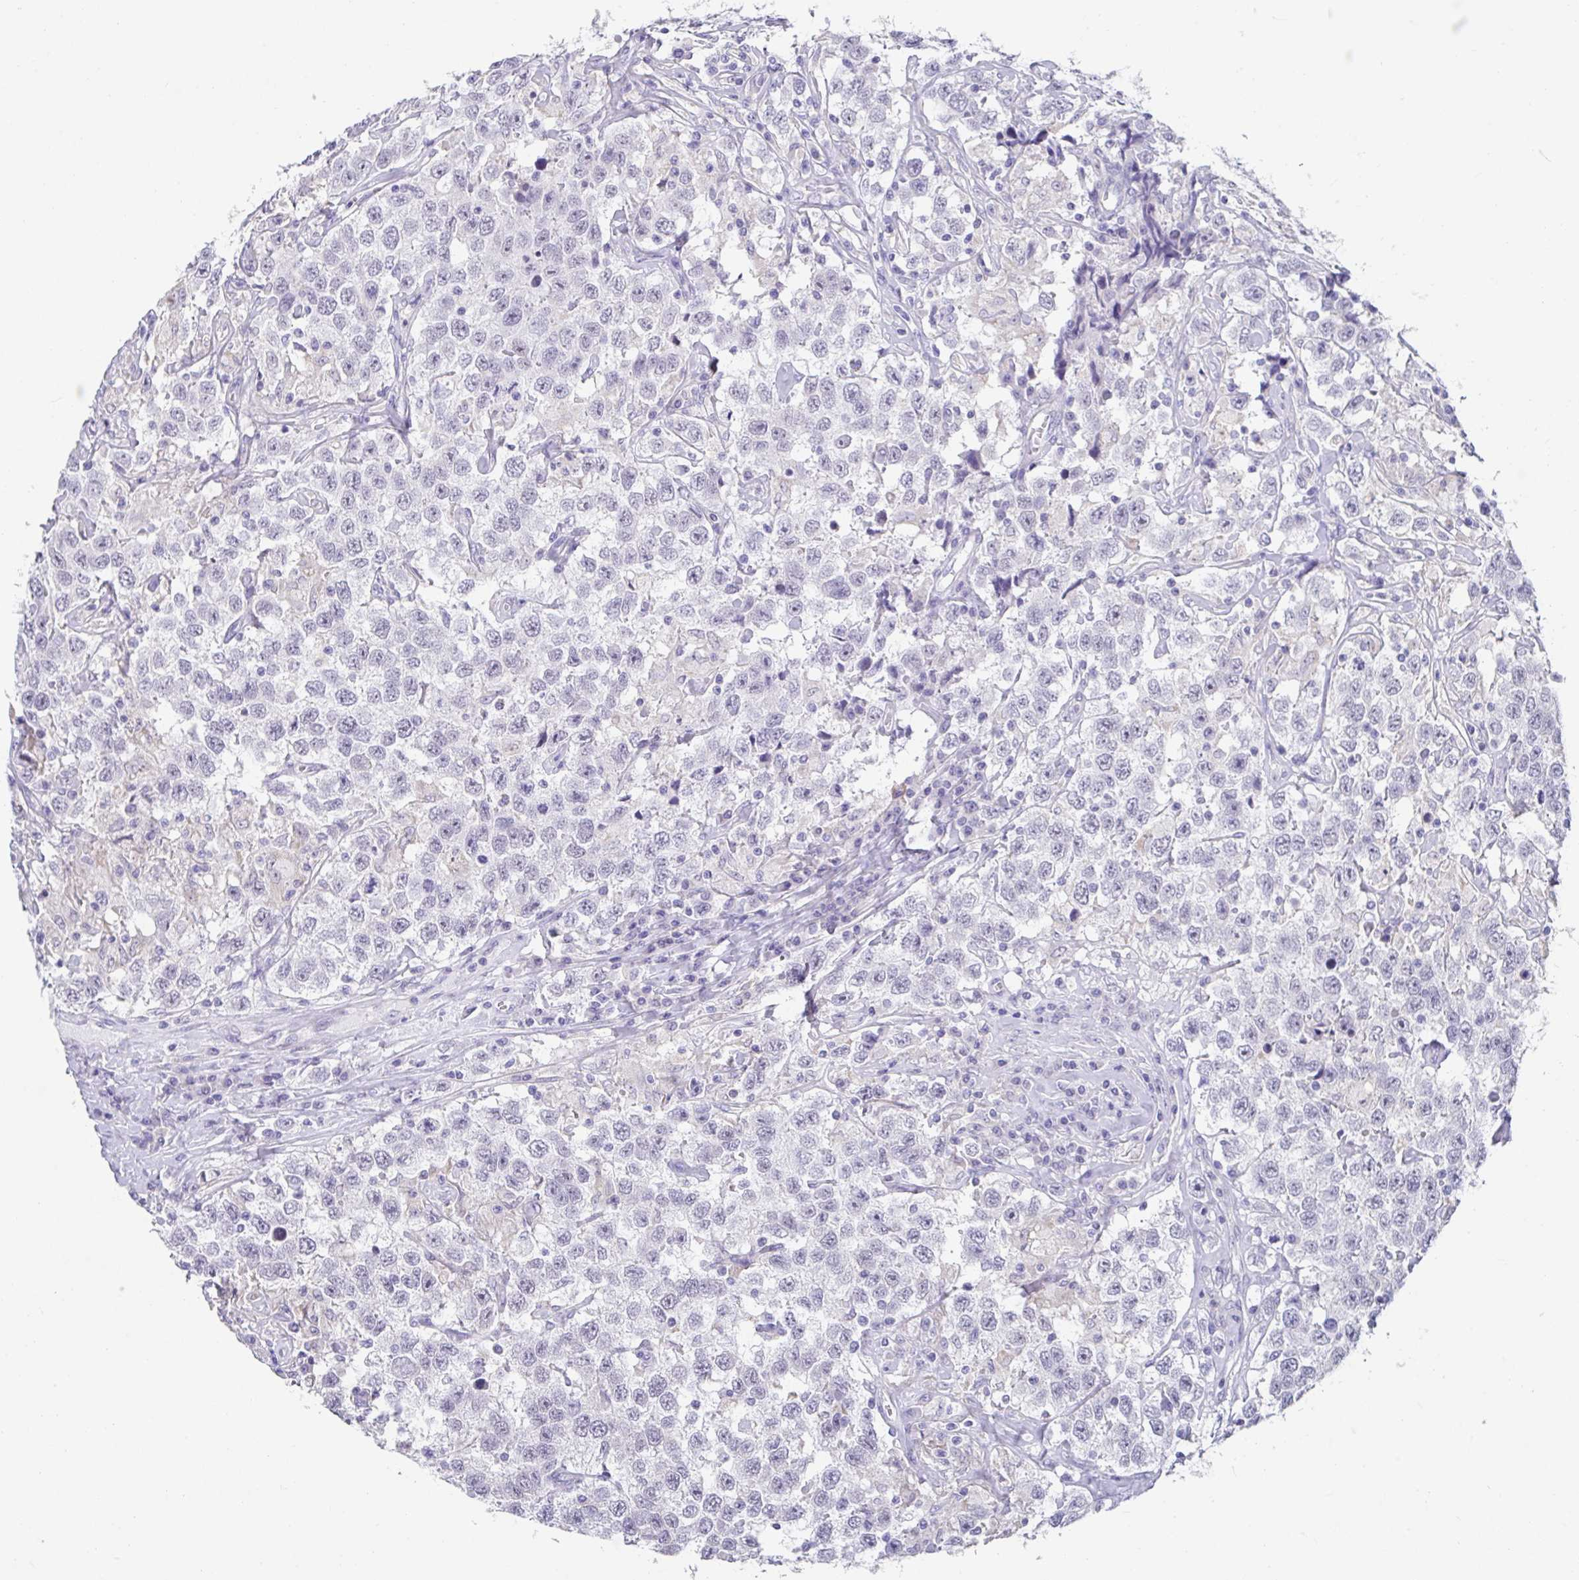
{"staining": {"intensity": "negative", "quantity": "none", "location": "none"}, "tissue": "testis cancer", "cell_type": "Tumor cells", "image_type": "cancer", "snomed": [{"axis": "morphology", "description": "Seminoma, NOS"}, {"axis": "topography", "description": "Testis"}], "caption": "The immunohistochemistry (IHC) histopathology image has no significant positivity in tumor cells of testis seminoma tissue.", "gene": "CXCR1", "patient": {"sex": "male", "age": 41}}